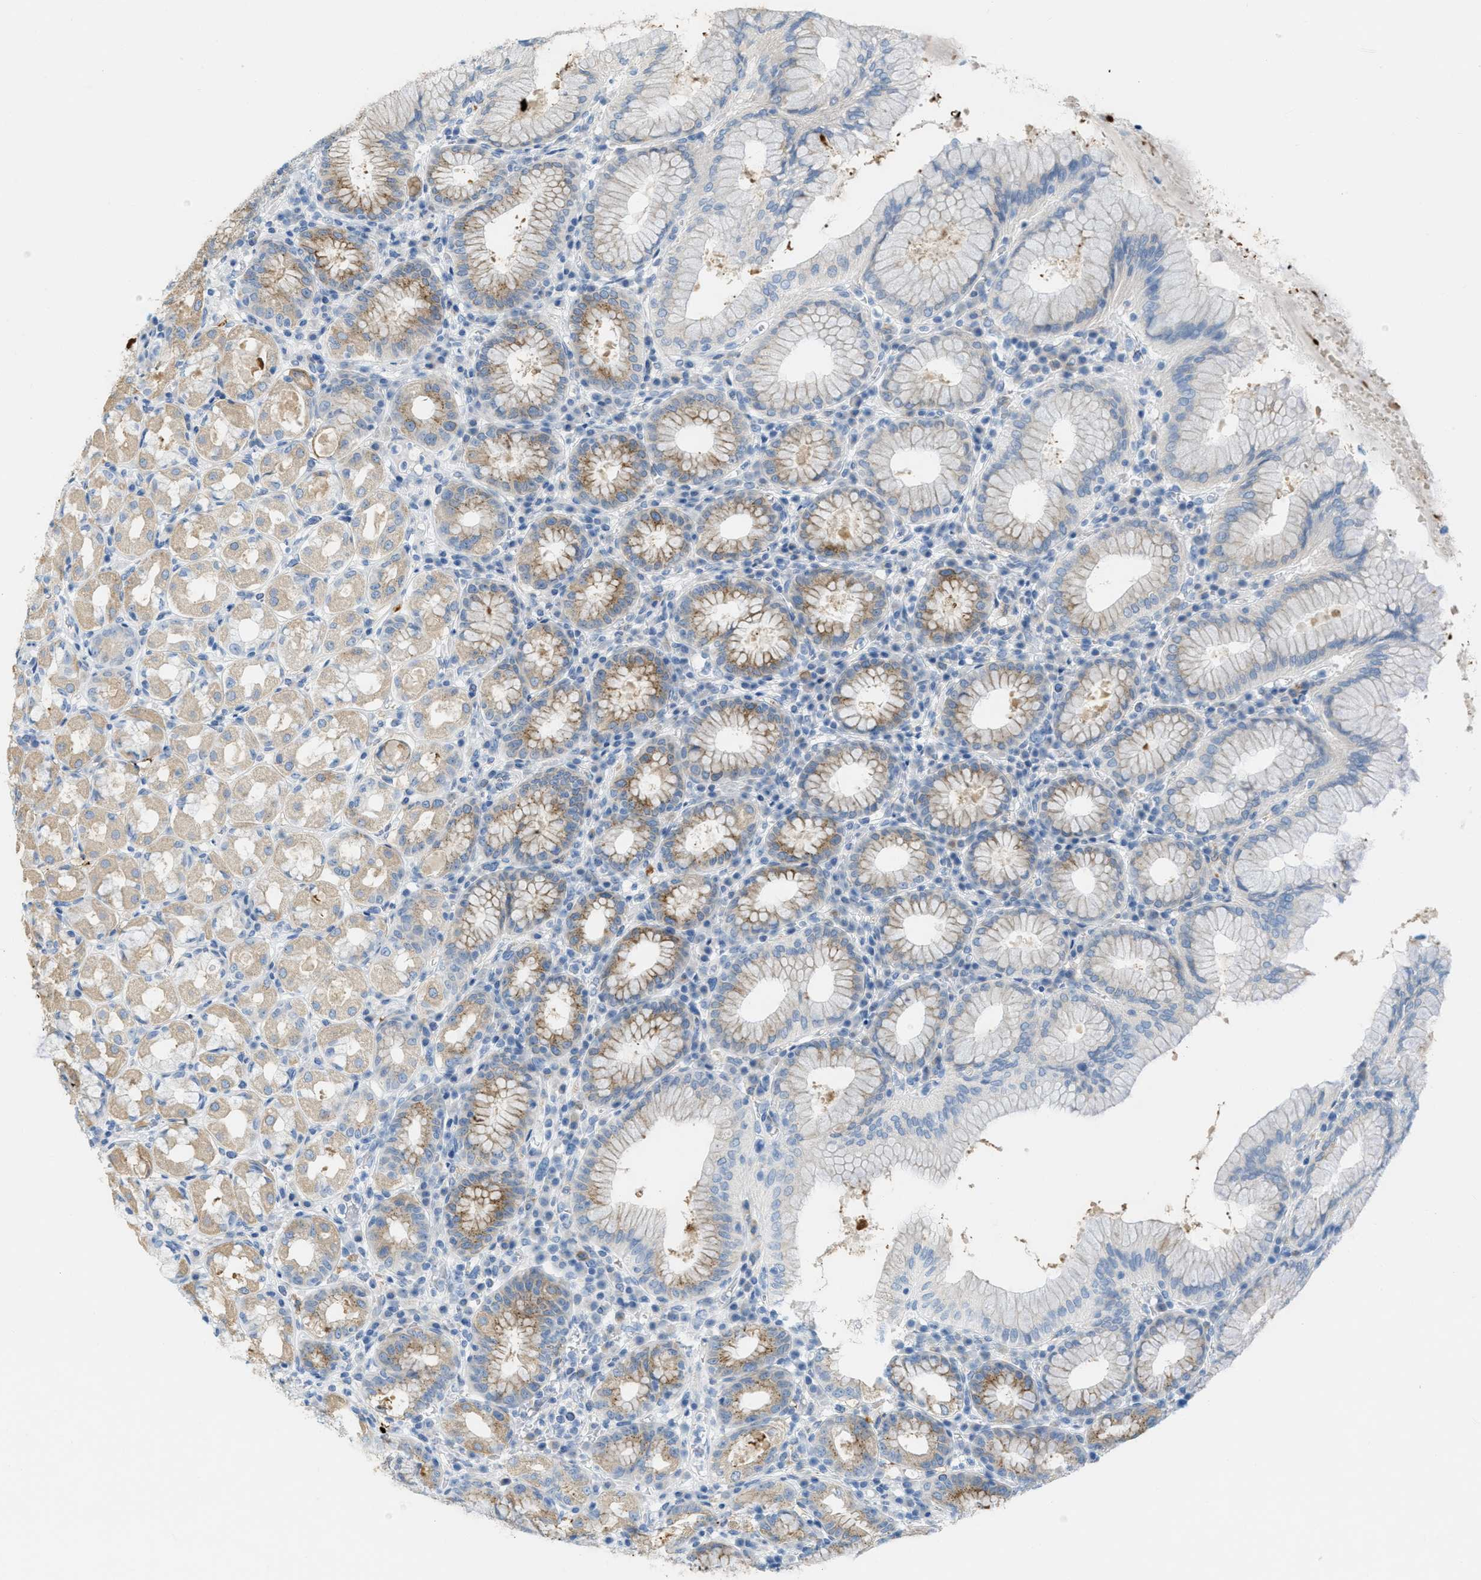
{"staining": {"intensity": "moderate", "quantity": ">75%", "location": "cytoplasmic/membranous"}, "tissue": "stomach", "cell_type": "Glandular cells", "image_type": "normal", "snomed": [{"axis": "morphology", "description": "Normal tissue, NOS"}, {"axis": "topography", "description": "Stomach"}, {"axis": "topography", "description": "Stomach, lower"}], "caption": "Protein staining by IHC exhibits moderate cytoplasmic/membranous positivity in about >75% of glandular cells in unremarkable stomach.", "gene": "TEX264", "patient": {"sex": "female", "age": 56}}